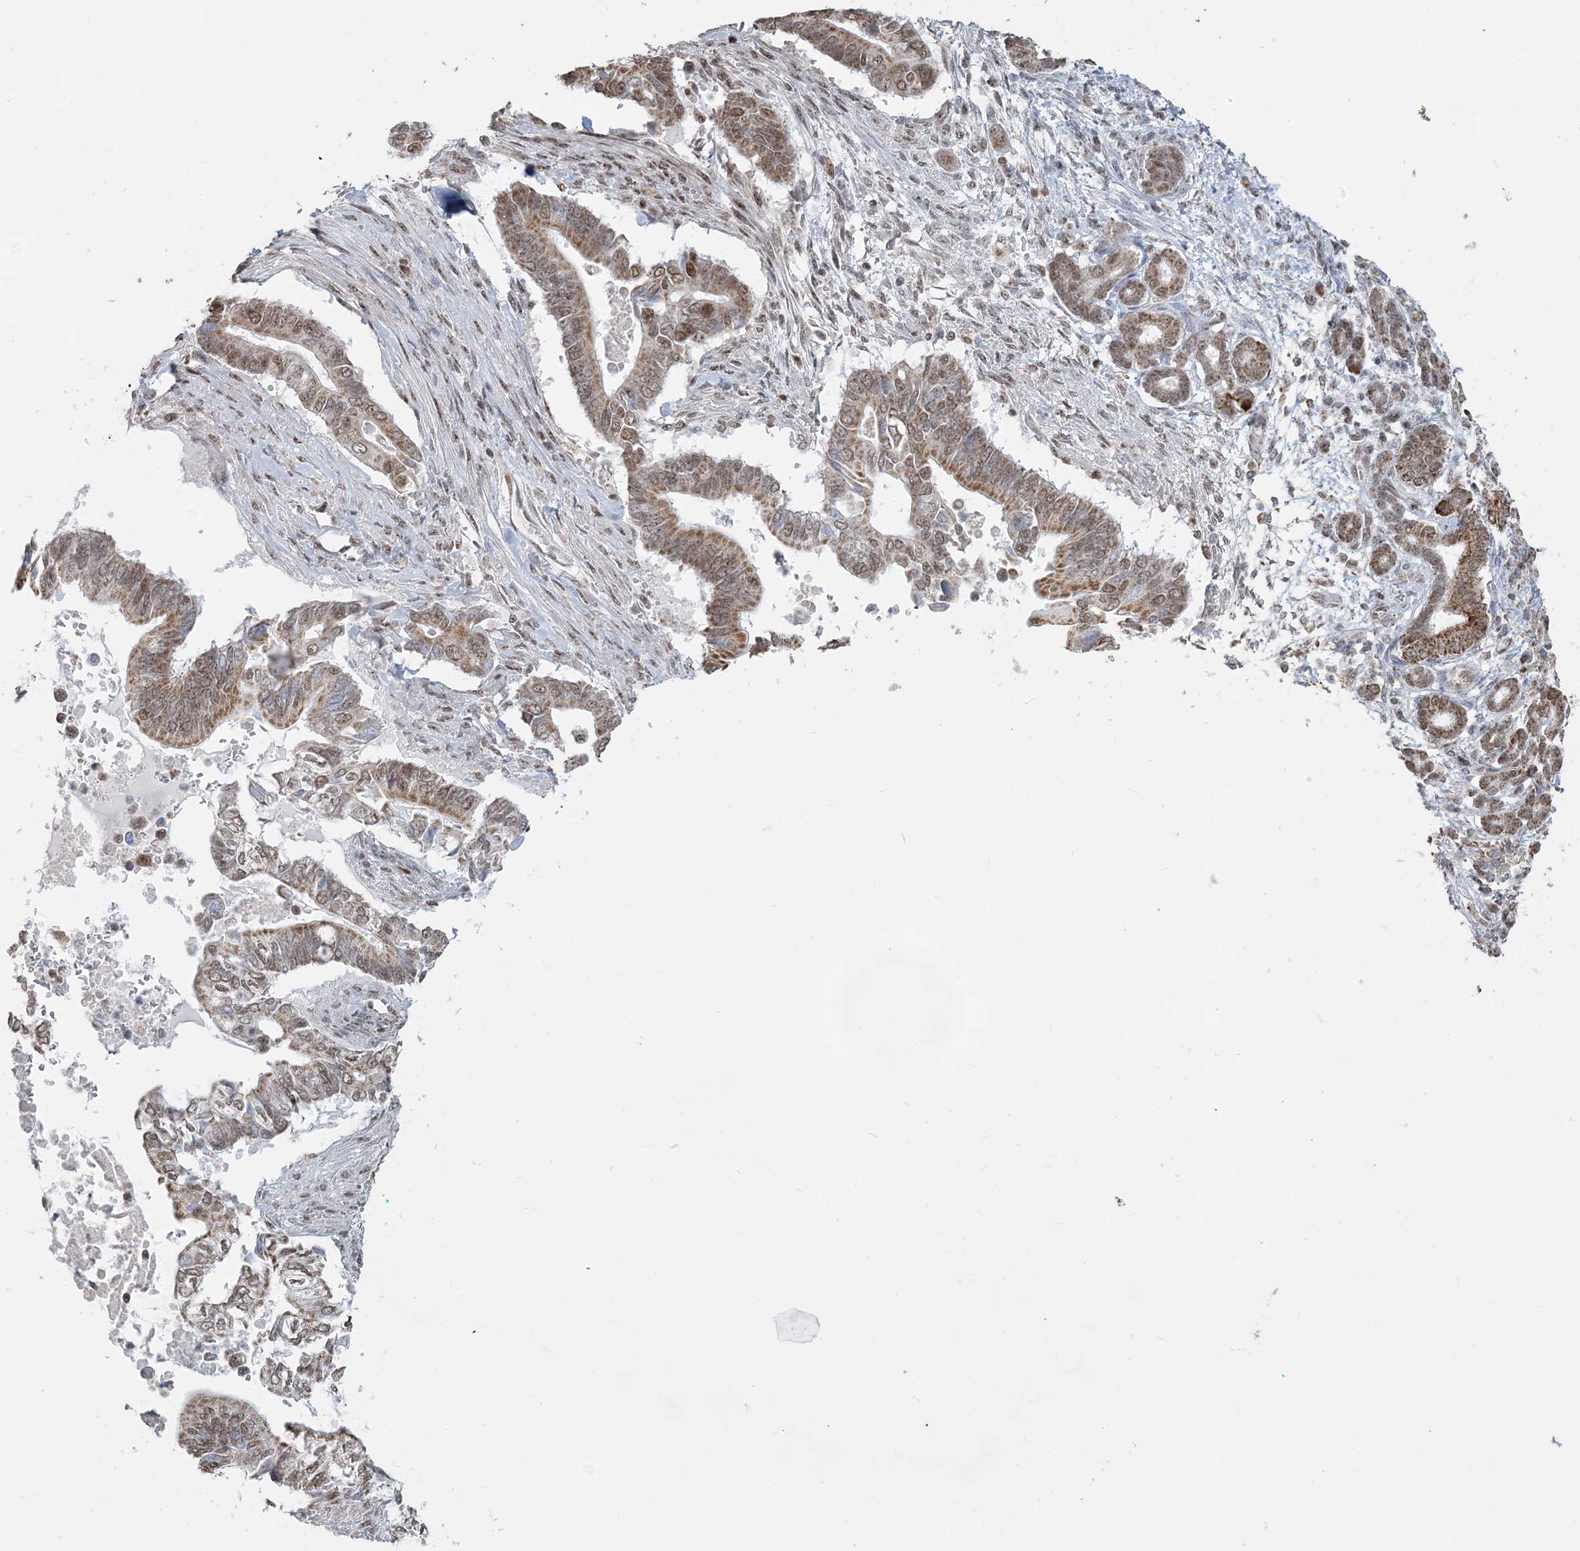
{"staining": {"intensity": "moderate", "quantity": ">75%", "location": "cytoplasmic/membranous,nuclear"}, "tissue": "pancreatic cancer", "cell_type": "Tumor cells", "image_type": "cancer", "snomed": [{"axis": "morphology", "description": "Adenocarcinoma, NOS"}, {"axis": "topography", "description": "Pancreas"}], "caption": "A histopathology image of human pancreatic cancer stained for a protein demonstrates moderate cytoplasmic/membranous and nuclear brown staining in tumor cells.", "gene": "SUCLG1", "patient": {"sex": "male", "age": 68}}